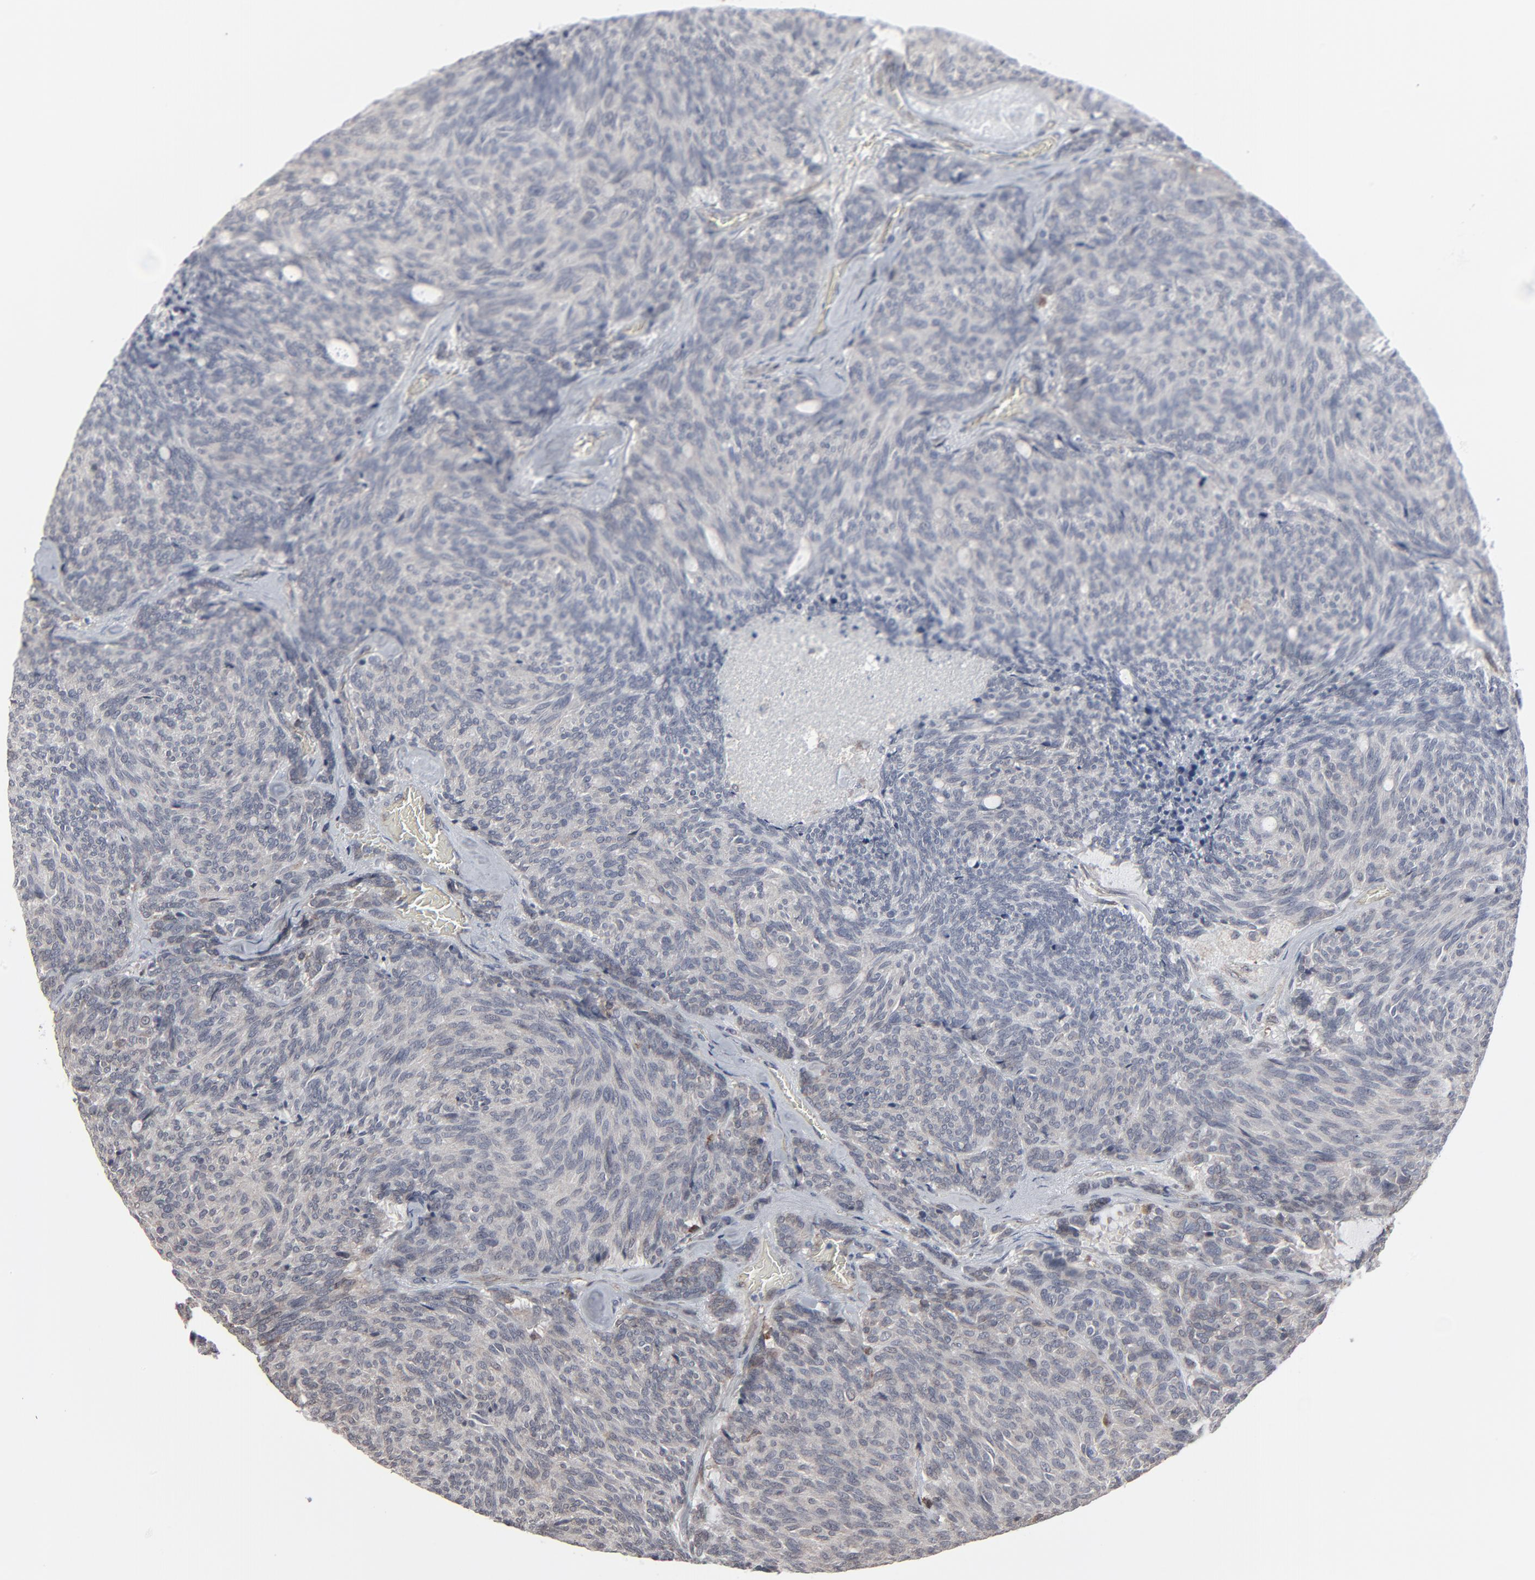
{"staining": {"intensity": "negative", "quantity": "none", "location": "none"}, "tissue": "carcinoid", "cell_type": "Tumor cells", "image_type": "cancer", "snomed": [{"axis": "morphology", "description": "Carcinoid, malignant, NOS"}, {"axis": "topography", "description": "Pancreas"}], "caption": "This histopathology image is of carcinoid stained with immunohistochemistry (IHC) to label a protein in brown with the nuclei are counter-stained blue. There is no expression in tumor cells.", "gene": "CTNND1", "patient": {"sex": "female", "age": 54}}